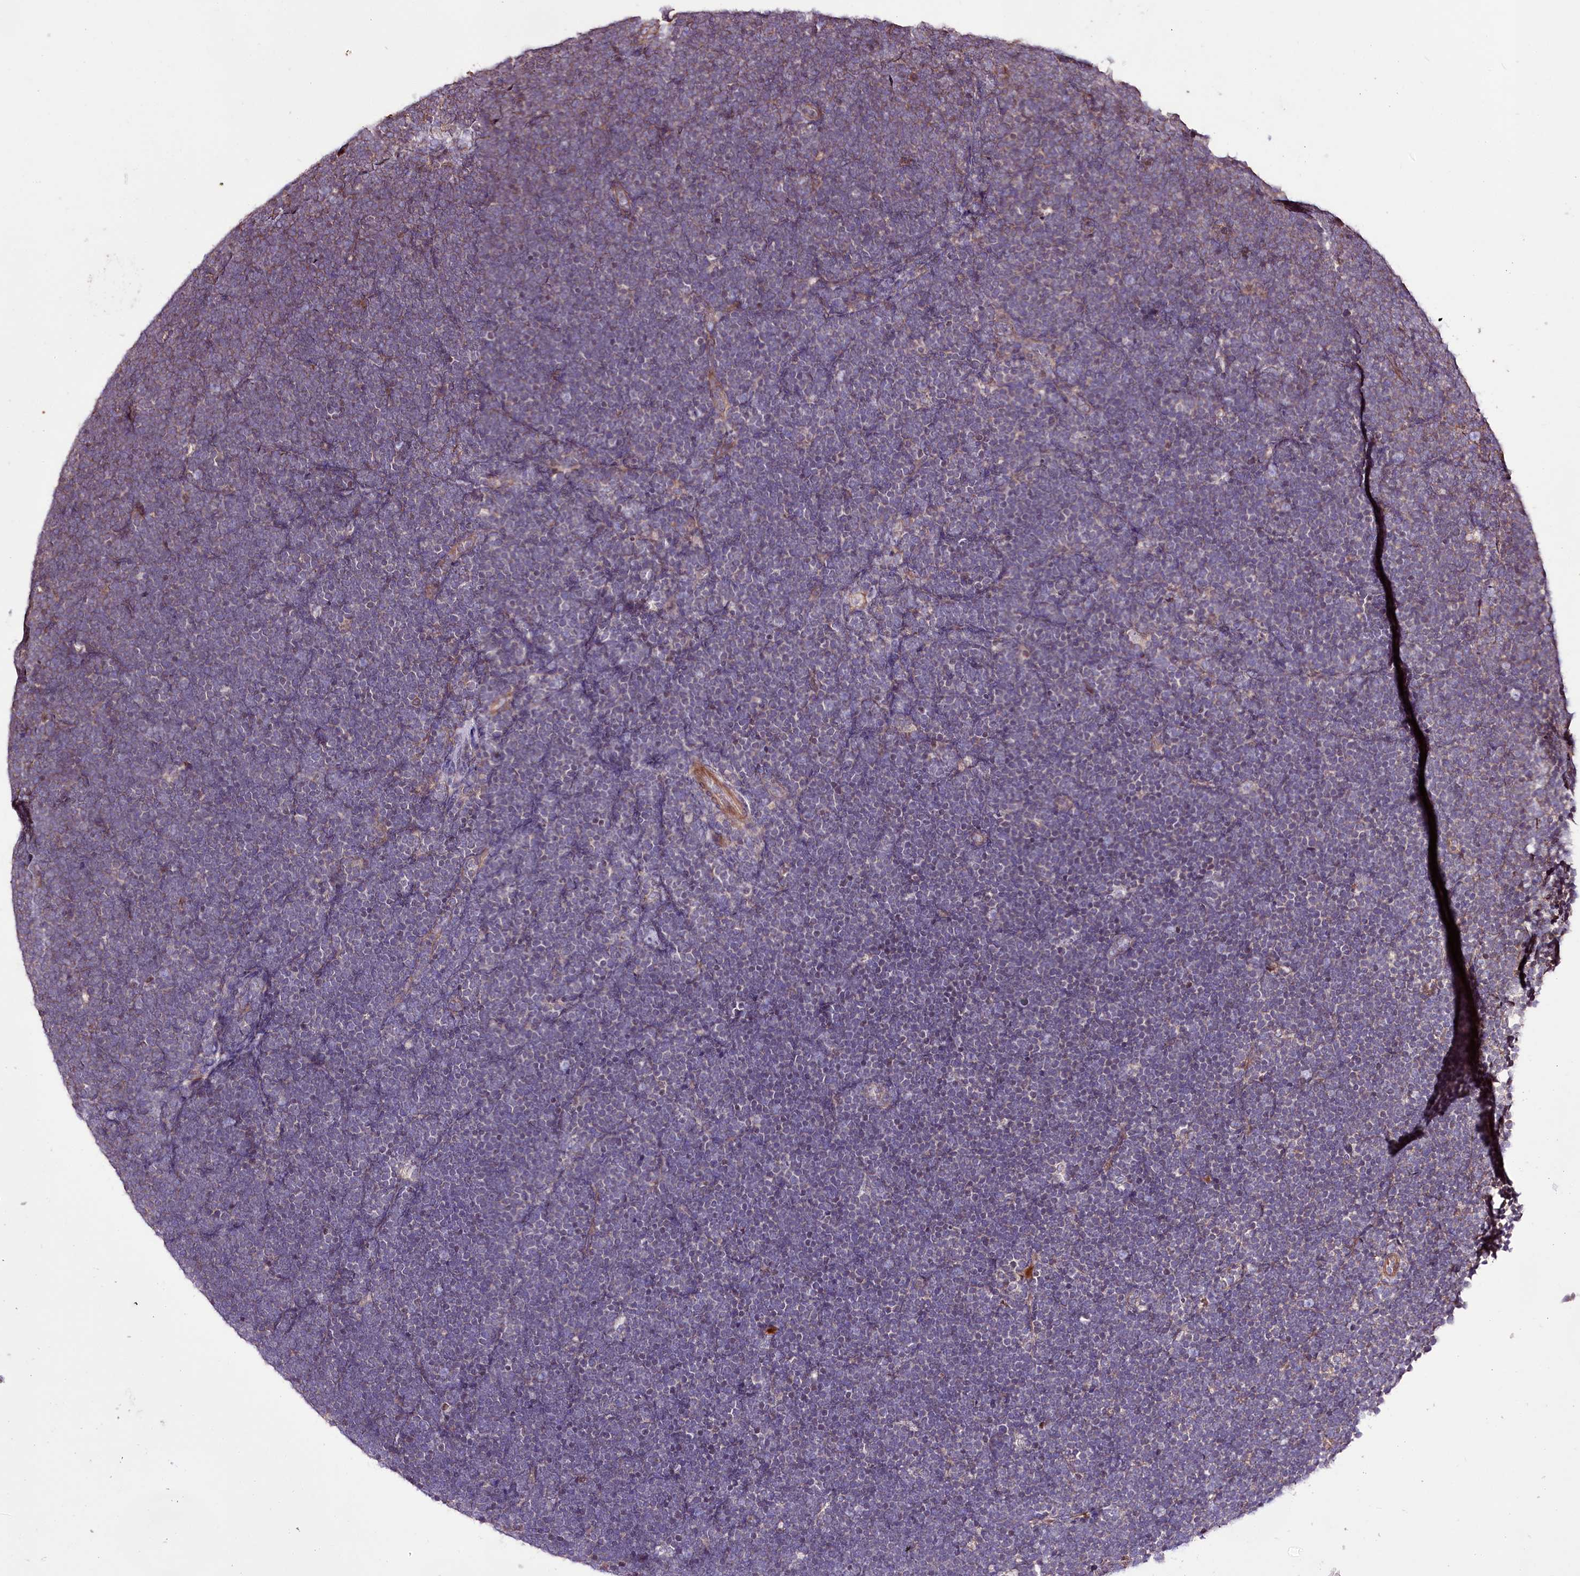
{"staining": {"intensity": "negative", "quantity": "none", "location": "none"}, "tissue": "lymphoma", "cell_type": "Tumor cells", "image_type": "cancer", "snomed": [{"axis": "morphology", "description": "Malignant lymphoma, non-Hodgkin's type, High grade"}, {"axis": "topography", "description": "Lymph node"}], "caption": "Immunohistochemical staining of human high-grade malignant lymphoma, non-Hodgkin's type exhibits no significant expression in tumor cells.", "gene": "WWC1", "patient": {"sex": "male", "age": 13}}